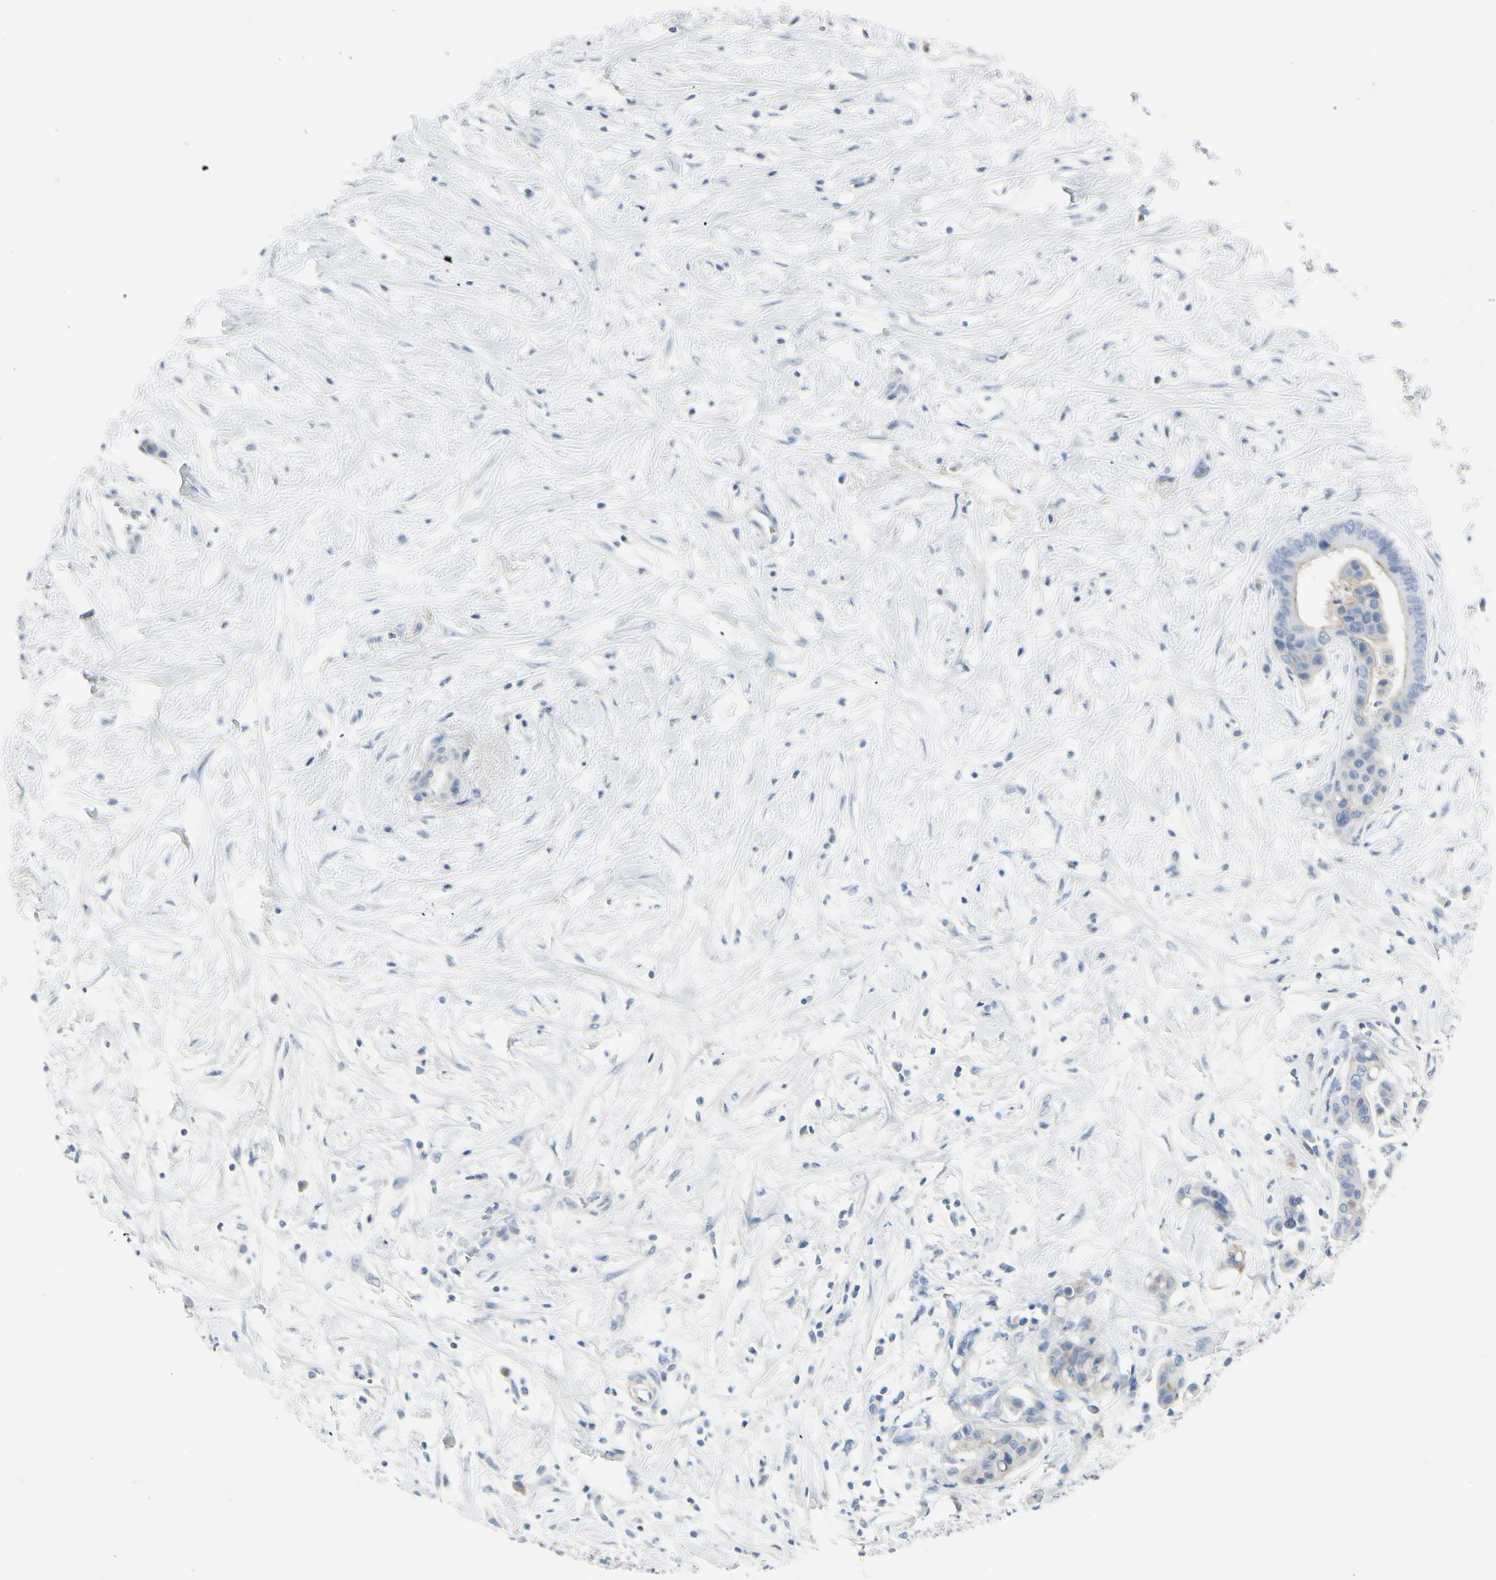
{"staining": {"intensity": "moderate", "quantity": "25%-75%", "location": "cytoplasmic/membranous"}, "tissue": "colorectal cancer", "cell_type": "Tumor cells", "image_type": "cancer", "snomed": [{"axis": "morphology", "description": "Normal tissue, NOS"}, {"axis": "morphology", "description": "Adenocarcinoma, NOS"}, {"axis": "topography", "description": "Colon"}], "caption": "Human adenocarcinoma (colorectal) stained for a protein (brown) demonstrates moderate cytoplasmic/membranous positive staining in about 25%-75% of tumor cells.", "gene": "CDHR5", "patient": {"sex": "male", "age": 82}}